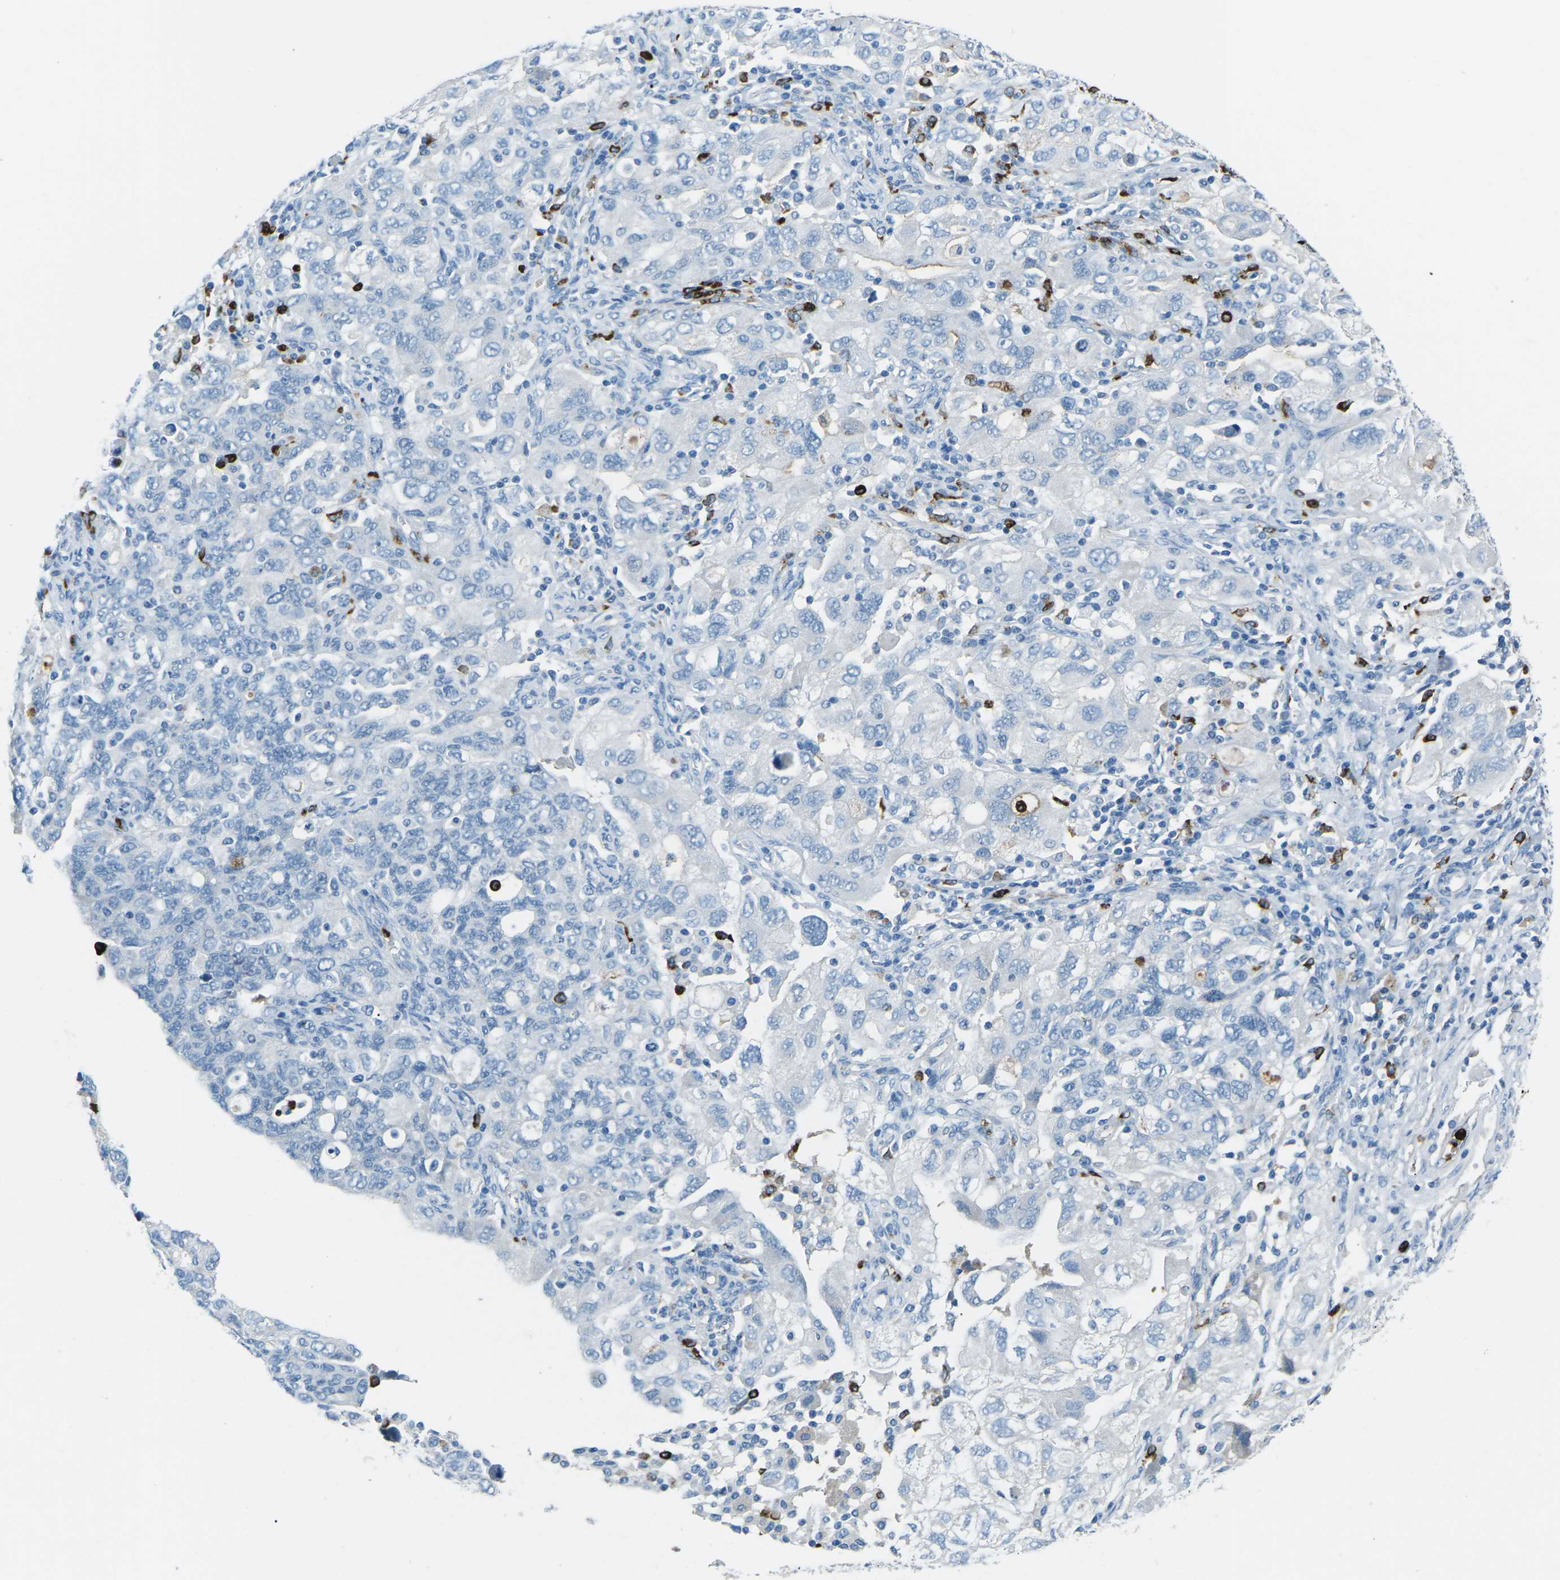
{"staining": {"intensity": "negative", "quantity": "none", "location": "none"}, "tissue": "ovarian cancer", "cell_type": "Tumor cells", "image_type": "cancer", "snomed": [{"axis": "morphology", "description": "Carcinoma, NOS"}, {"axis": "morphology", "description": "Cystadenocarcinoma, serous, NOS"}, {"axis": "topography", "description": "Ovary"}], "caption": "This is an immunohistochemistry (IHC) photomicrograph of carcinoma (ovarian). There is no expression in tumor cells.", "gene": "FCN1", "patient": {"sex": "female", "age": 69}}